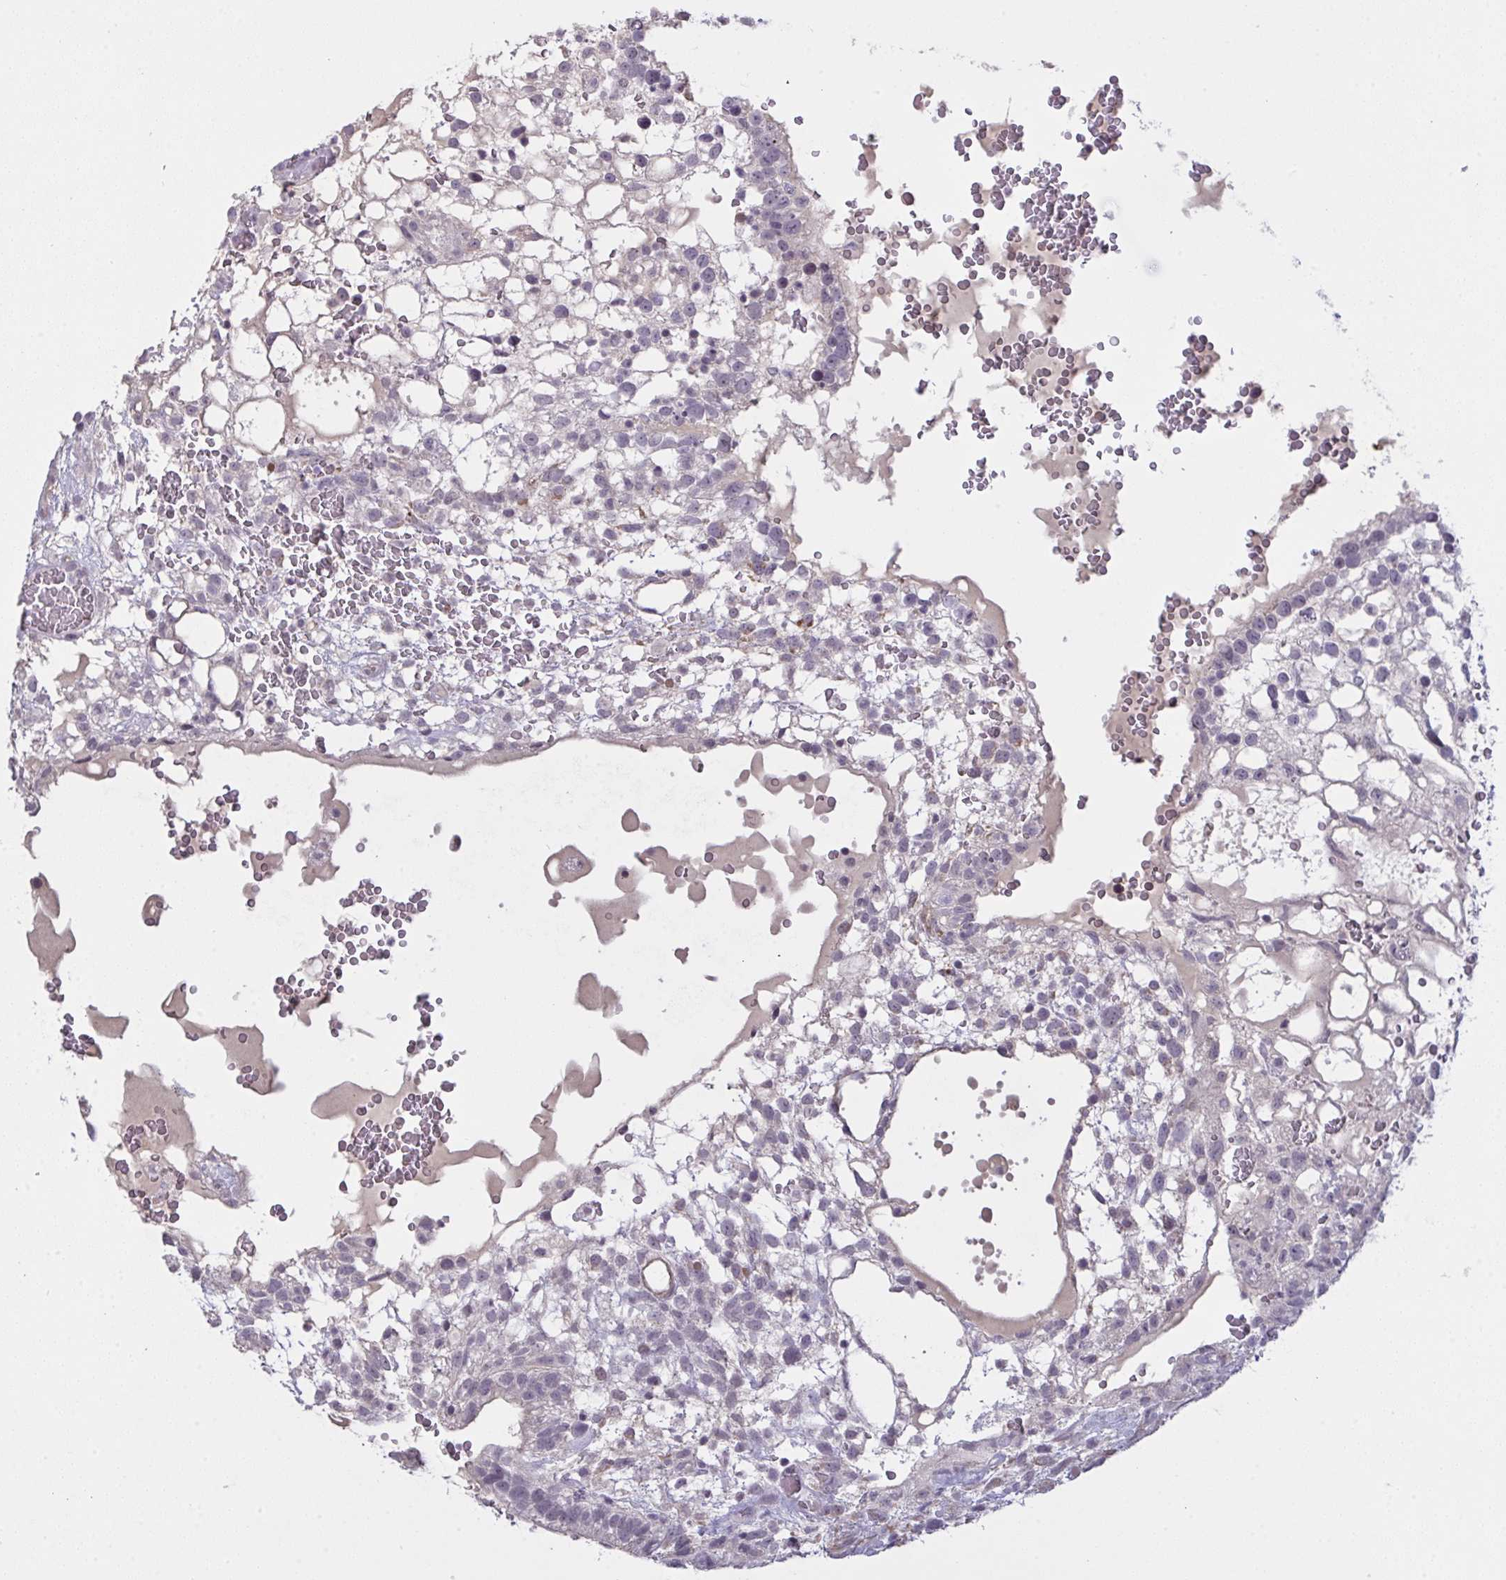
{"staining": {"intensity": "negative", "quantity": "none", "location": "none"}, "tissue": "testis cancer", "cell_type": "Tumor cells", "image_type": "cancer", "snomed": [{"axis": "morphology", "description": "Normal tissue, NOS"}, {"axis": "morphology", "description": "Carcinoma, Embryonal, NOS"}, {"axis": "topography", "description": "Testis"}], "caption": "Testis cancer was stained to show a protein in brown. There is no significant expression in tumor cells. (Stains: DAB (3,3'-diaminobenzidine) immunohistochemistry with hematoxylin counter stain, Microscopy: brightfield microscopy at high magnification).", "gene": "ZNF784", "patient": {"sex": "male", "age": 32}}